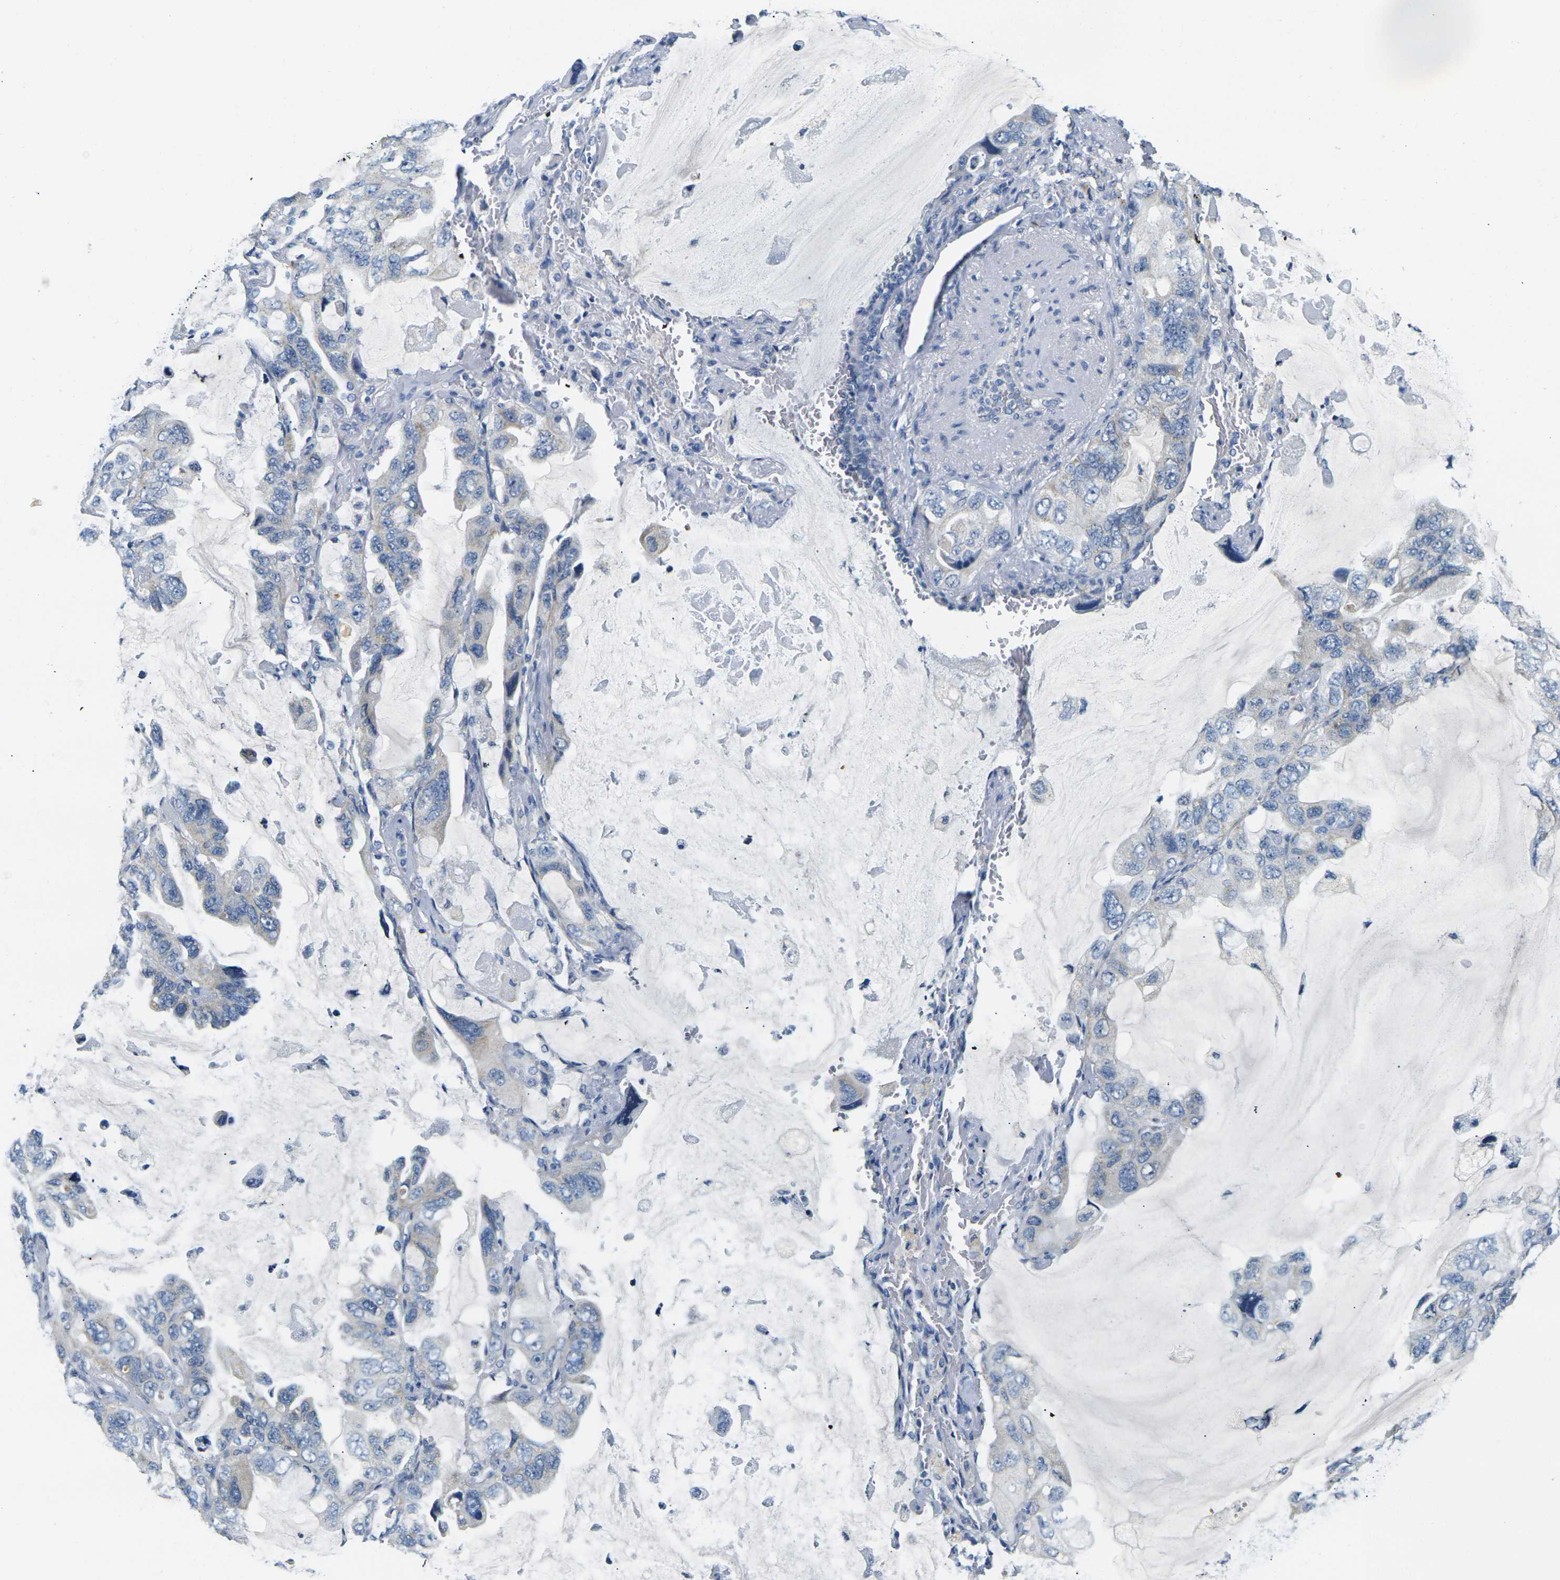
{"staining": {"intensity": "weak", "quantity": "<25%", "location": "cytoplasmic/membranous"}, "tissue": "lung cancer", "cell_type": "Tumor cells", "image_type": "cancer", "snomed": [{"axis": "morphology", "description": "Squamous cell carcinoma, NOS"}, {"axis": "topography", "description": "Lung"}], "caption": "IHC image of lung cancer (squamous cell carcinoma) stained for a protein (brown), which reveals no staining in tumor cells.", "gene": "SHISAL2B", "patient": {"sex": "female", "age": 73}}